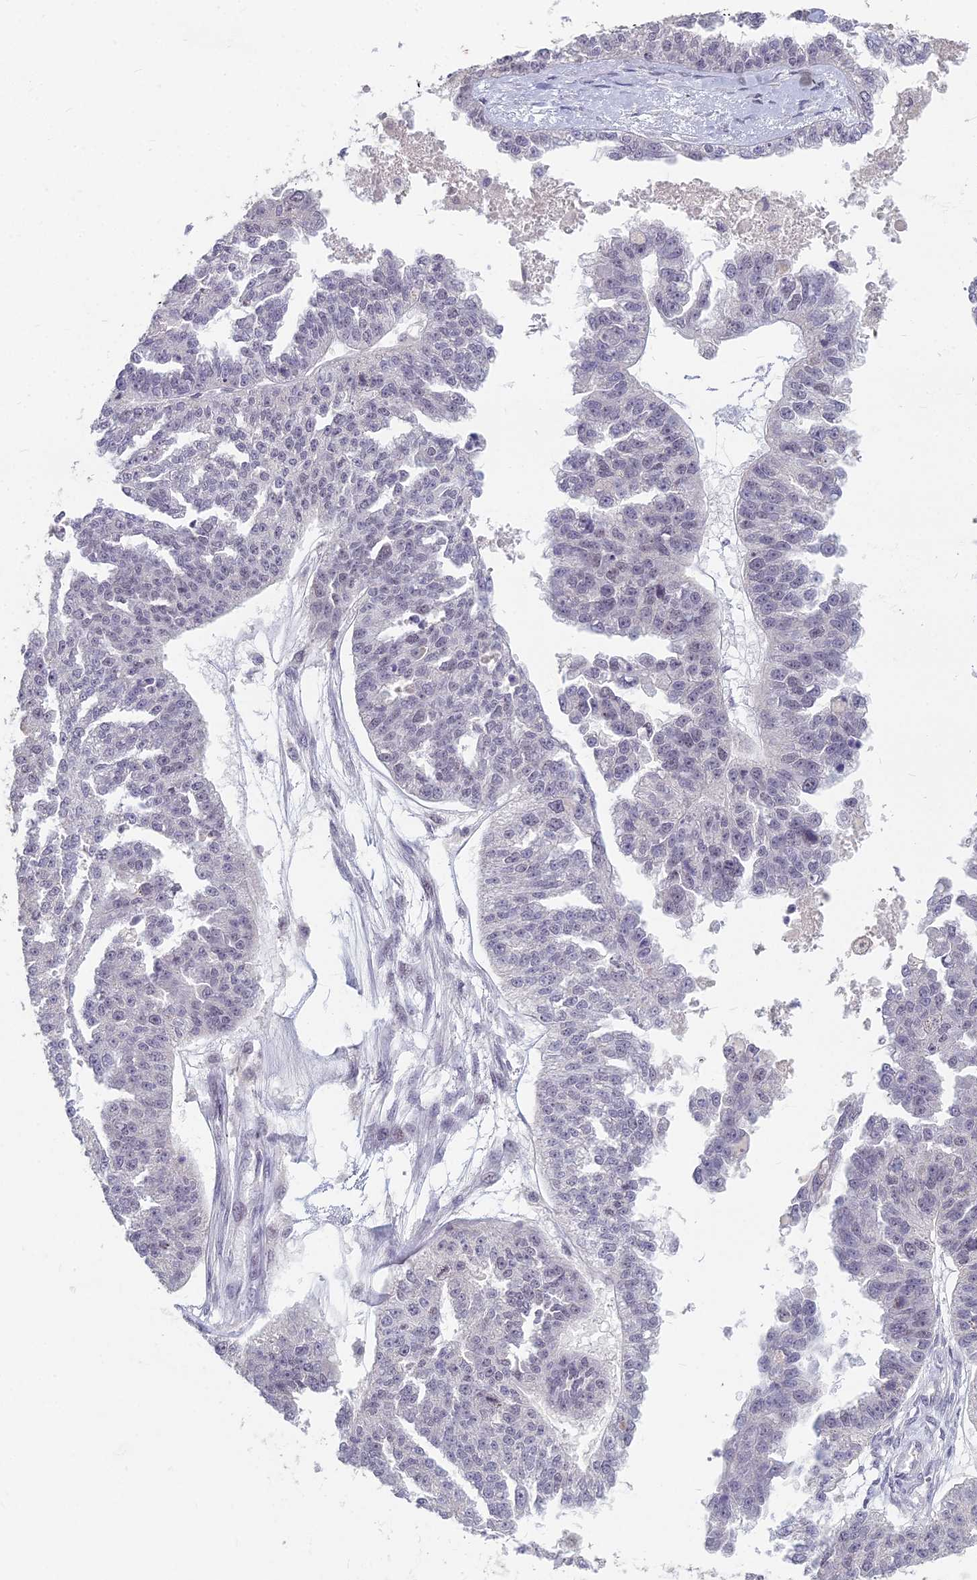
{"staining": {"intensity": "negative", "quantity": "none", "location": "none"}, "tissue": "ovarian cancer", "cell_type": "Tumor cells", "image_type": "cancer", "snomed": [{"axis": "morphology", "description": "Cystadenocarcinoma, serous, NOS"}, {"axis": "topography", "description": "Ovary"}], "caption": "This is an immunohistochemistry photomicrograph of human ovarian cancer (serous cystadenocarcinoma). There is no staining in tumor cells.", "gene": "KAT7", "patient": {"sex": "female", "age": 58}}